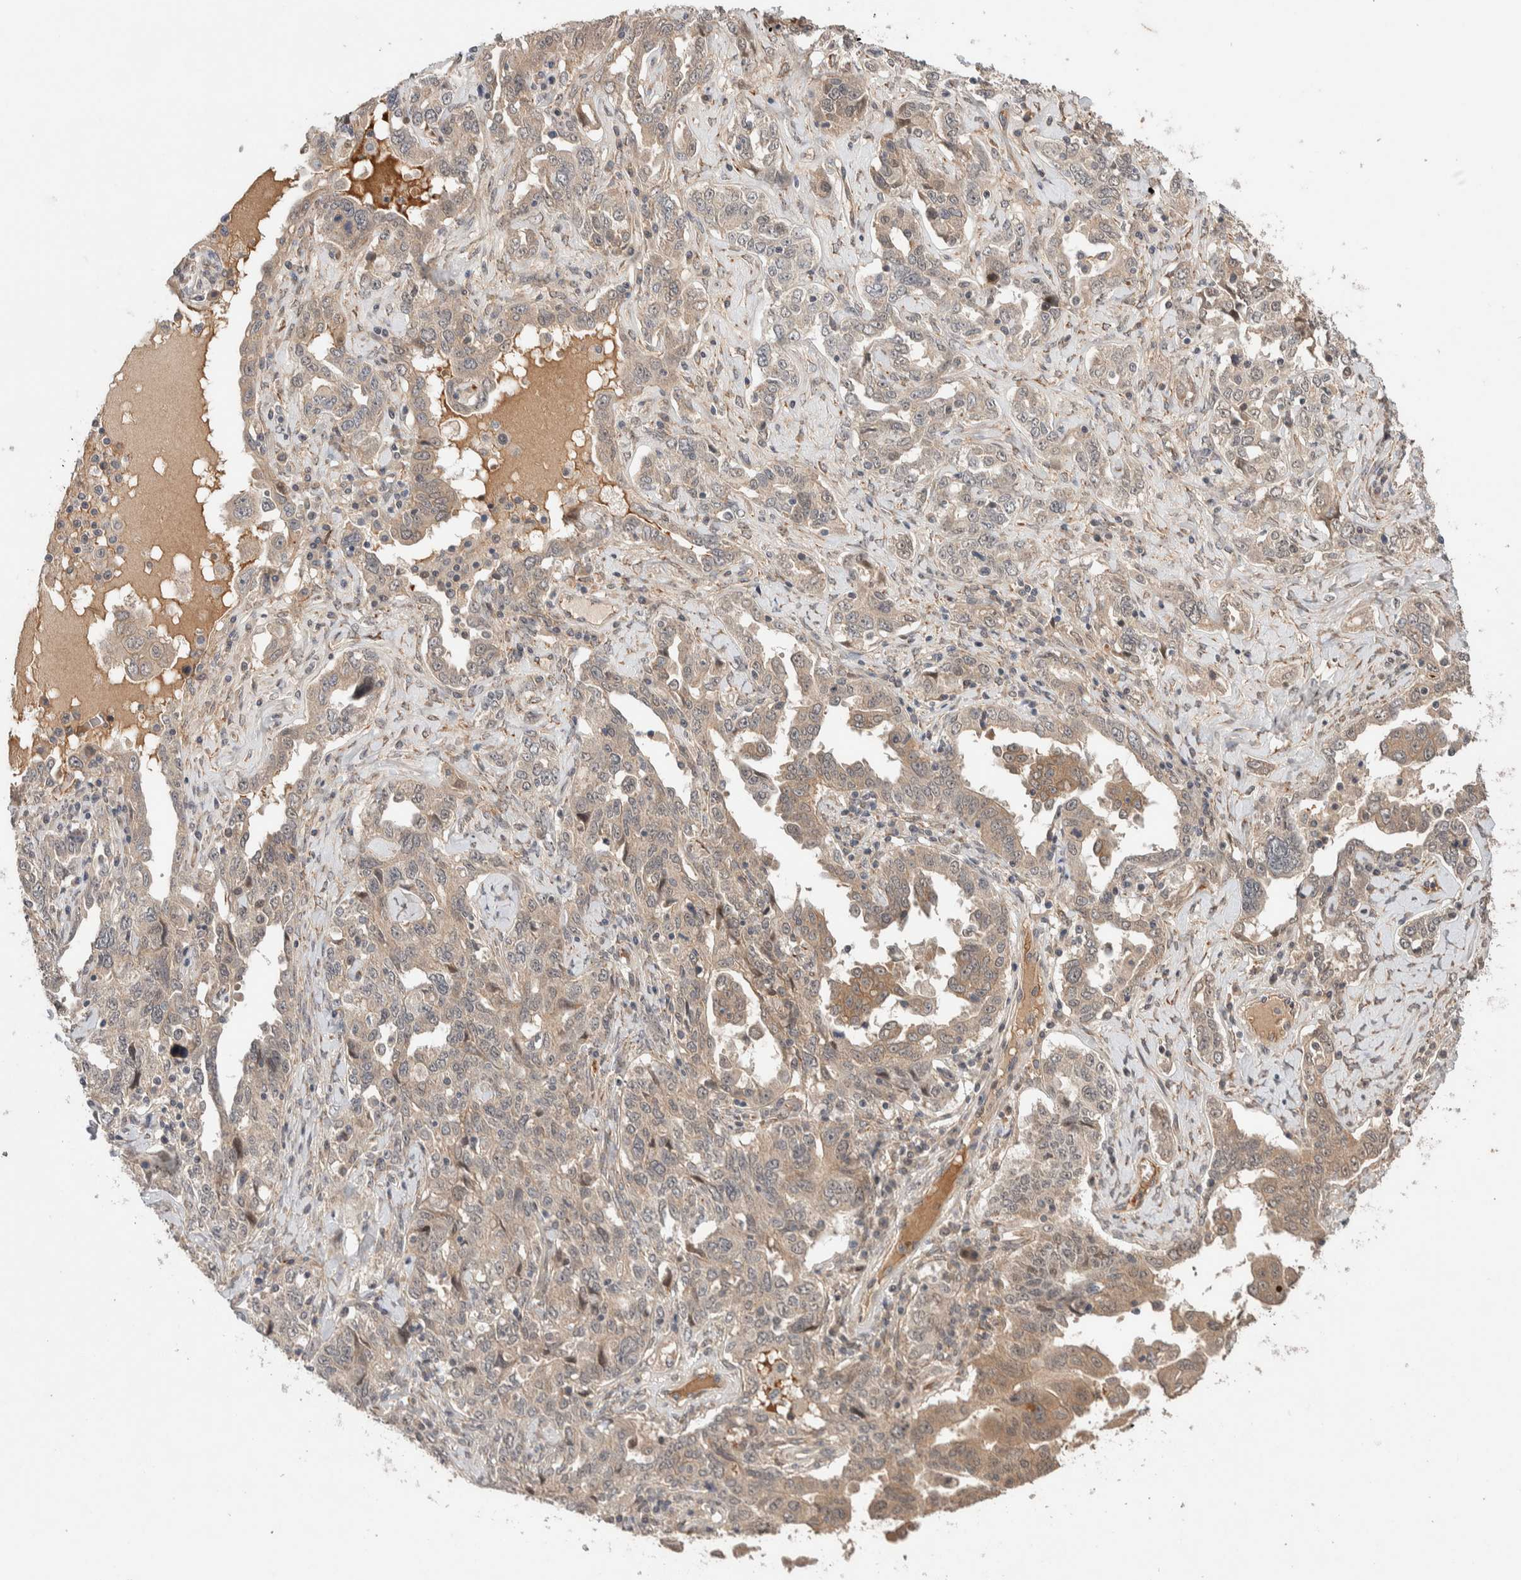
{"staining": {"intensity": "weak", "quantity": ">75%", "location": "cytoplasmic/membranous"}, "tissue": "ovarian cancer", "cell_type": "Tumor cells", "image_type": "cancer", "snomed": [{"axis": "morphology", "description": "Carcinoma, endometroid"}, {"axis": "topography", "description": "Ovary"}], "caption": "A histopathology image of ovarian cancer stained for a protein exhibits weak cytoplasmic/membranous brown staining in tumor cells.", "gene": "CASK", "patient": {"sex": "female", "age": 62}}